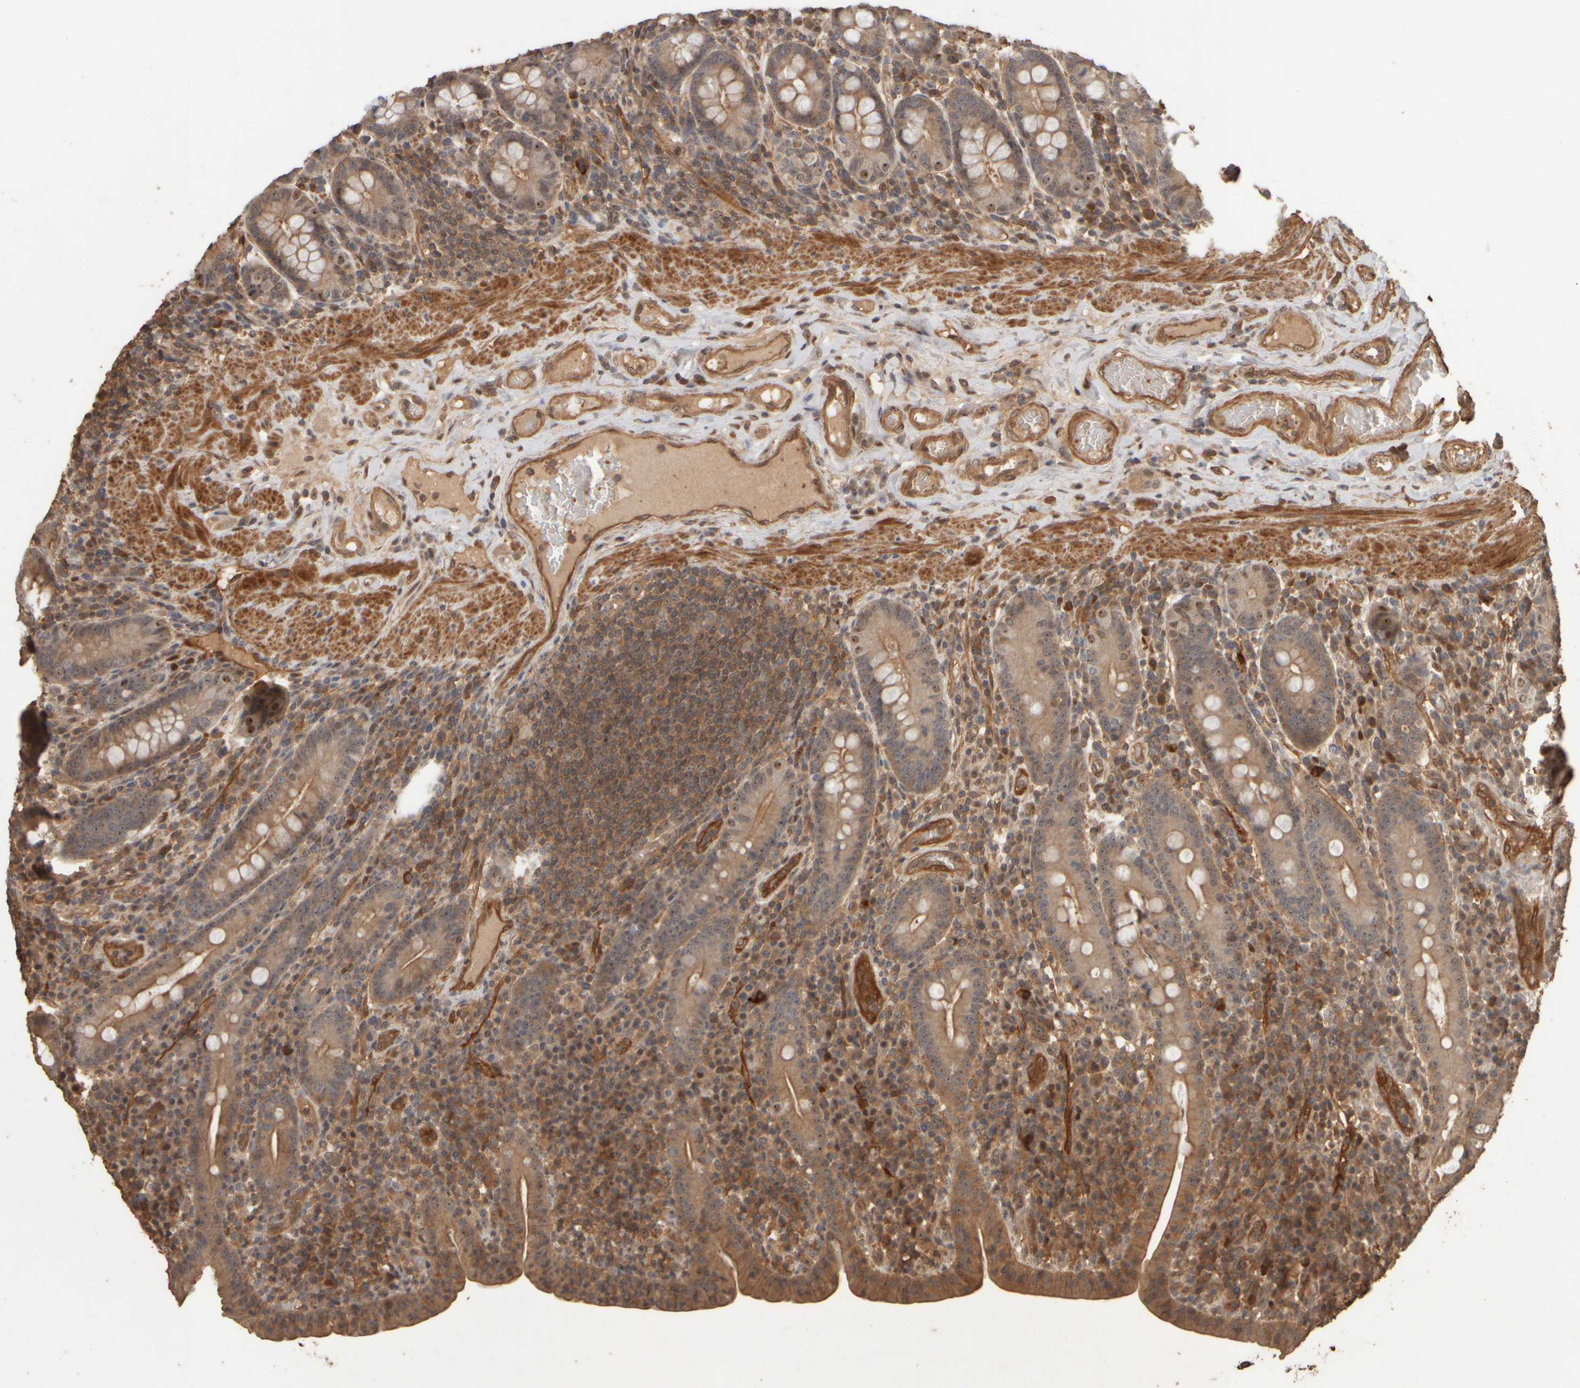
{"staining": {"intensity": "moderate", "quantity": ">75%", "location": "cytoplasmic/membranous,nuclear"}, "tissue": "duodenum", "cell_type": "Glandular cells", "image_type": "normal", "snomed": [{"axis": "morphology", "description": "Normal tissue, NOS"}, {"axis": "morphology", "description": "Adenocarcinoma, NOS"}, {"axis": "topography", "description": "Pancreas"}, {"axis": "topography", "description": "Duodenum"}], "caption": "Brown immunohistochemical staining in benign human duodenum reveals moderate cytoplasmic/membranous,nuclear staining in approximately >75% of glandular cells. (Stains: DAB (3,3'-diaminobenzidine) in brown, nuclei in blue, Microscopy: brightfield microscopy at high magnification).", "gene": "SPHK1", "patient": {"sex": "male", "age": 50}}